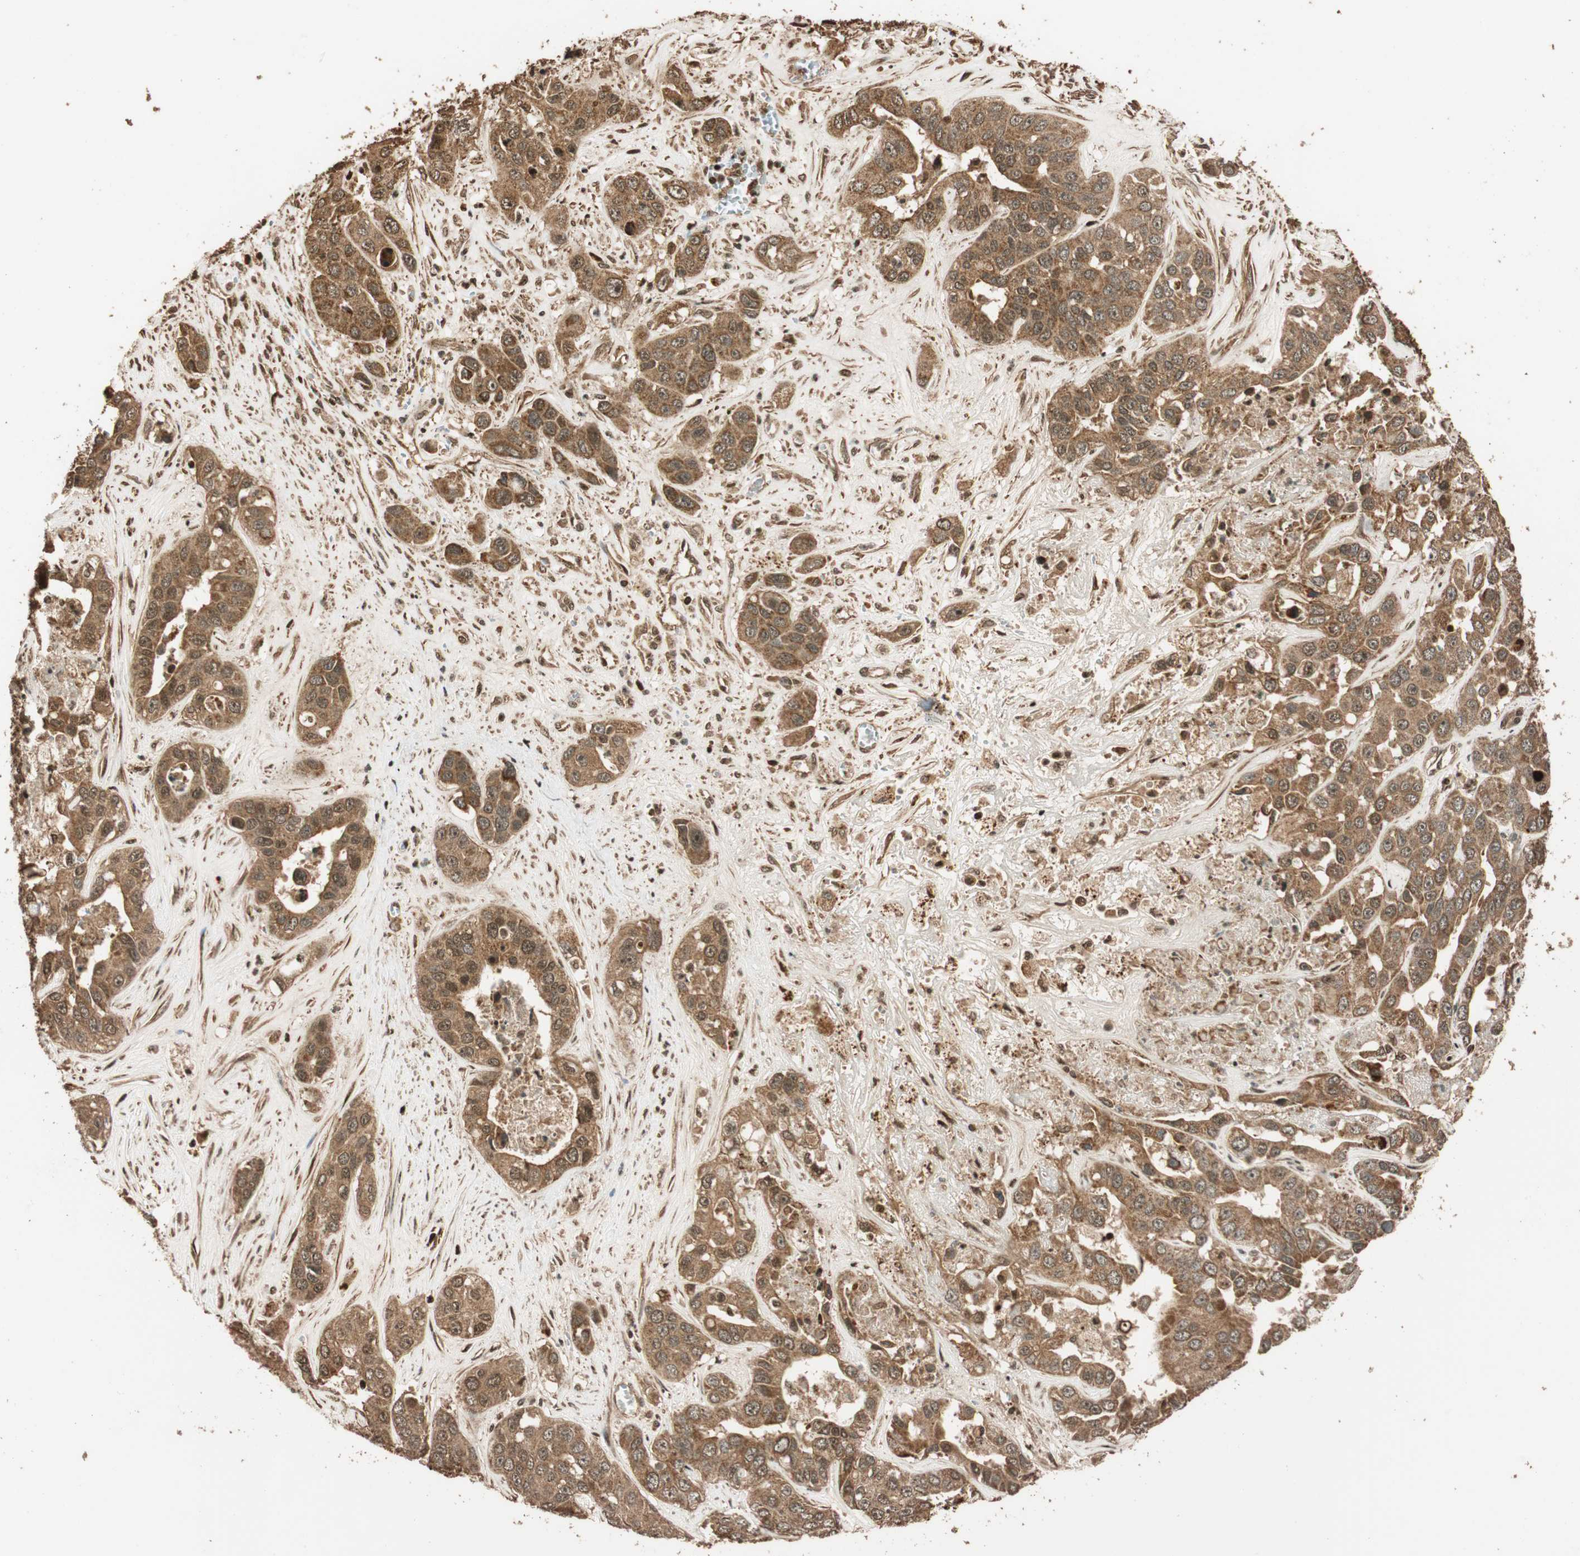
{"staining": {"intensity": "moderate", "quantity": ">75%", "location": "cytoplasmic/membranous"}, "tissue": "liver cancer", "cell_type": "Tumor cells", "image_type": "cancer", "snomed": [{"axis": "morphology", "description": "Cholangiocarcinoma"}, {"axis": "topography", "description": "Liver"}], "caption": "This is a histology image of immunohistochemistry (IHC) staining of liver cancer, which shows moderate positivity in the cytoplasmic/membranous of tumor cells.", "gene": "ALKBH5", "patient": {"sex": "female", "age": 52}}